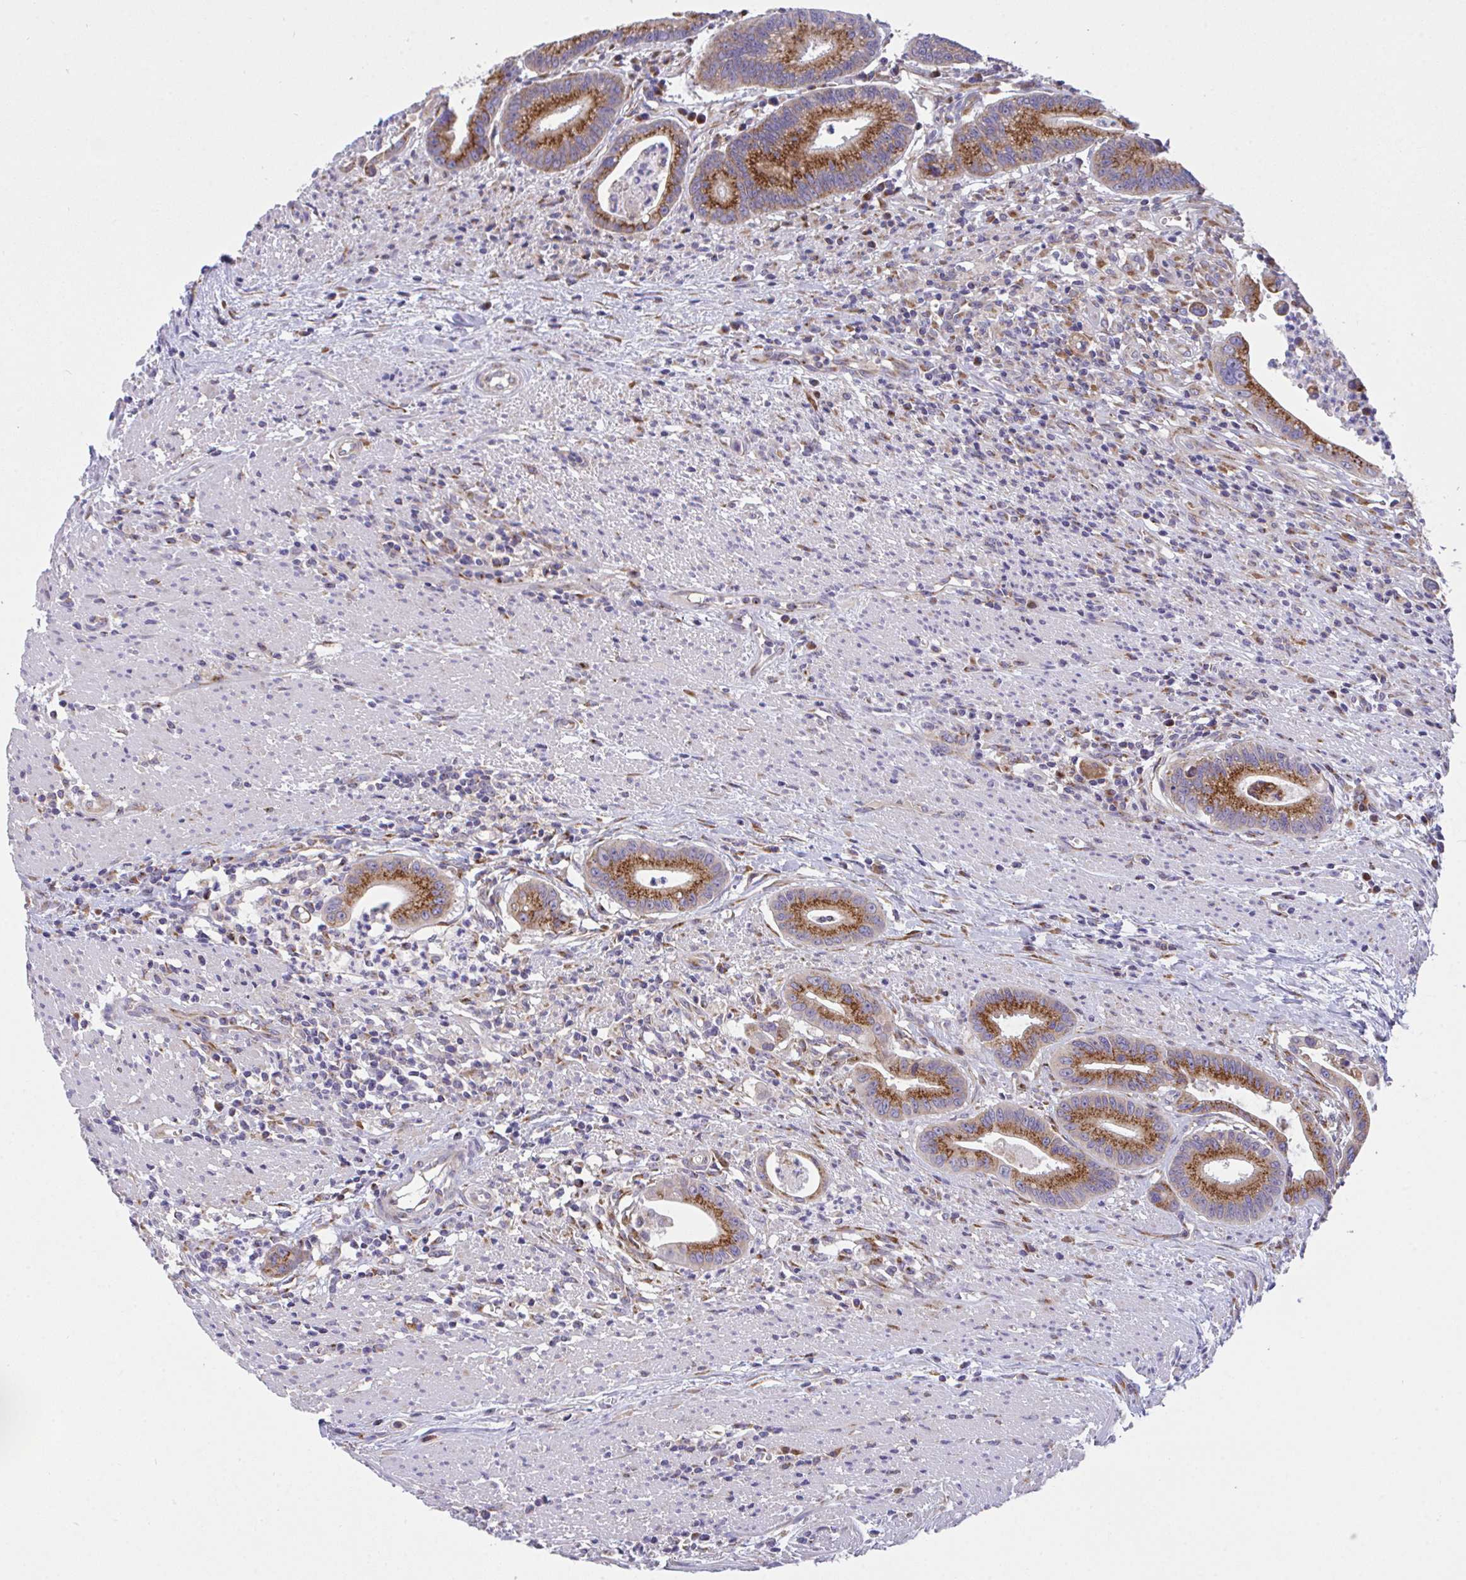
{"staining": {"intensity": "moderate", "quantity": ">75%", "location": "cytoplasmic/membranous"}, "tissue": "colorectal cancer", "cell_type": "Tumor cells", "image_type": "cancer", "snomed": [{"axis": "morphology", "description": "Adenocarcinoma, NOS"}, {"axis": "topography", "description": "Rectum"}], "caption": "Protein analysis of colorectal cancer tissue demonstrates moderate cytoplasmic/membranous staining in approximately >75% of tumor cells.", "gene": "MIA3", "patient": {"sex": "female", "age": 81}}